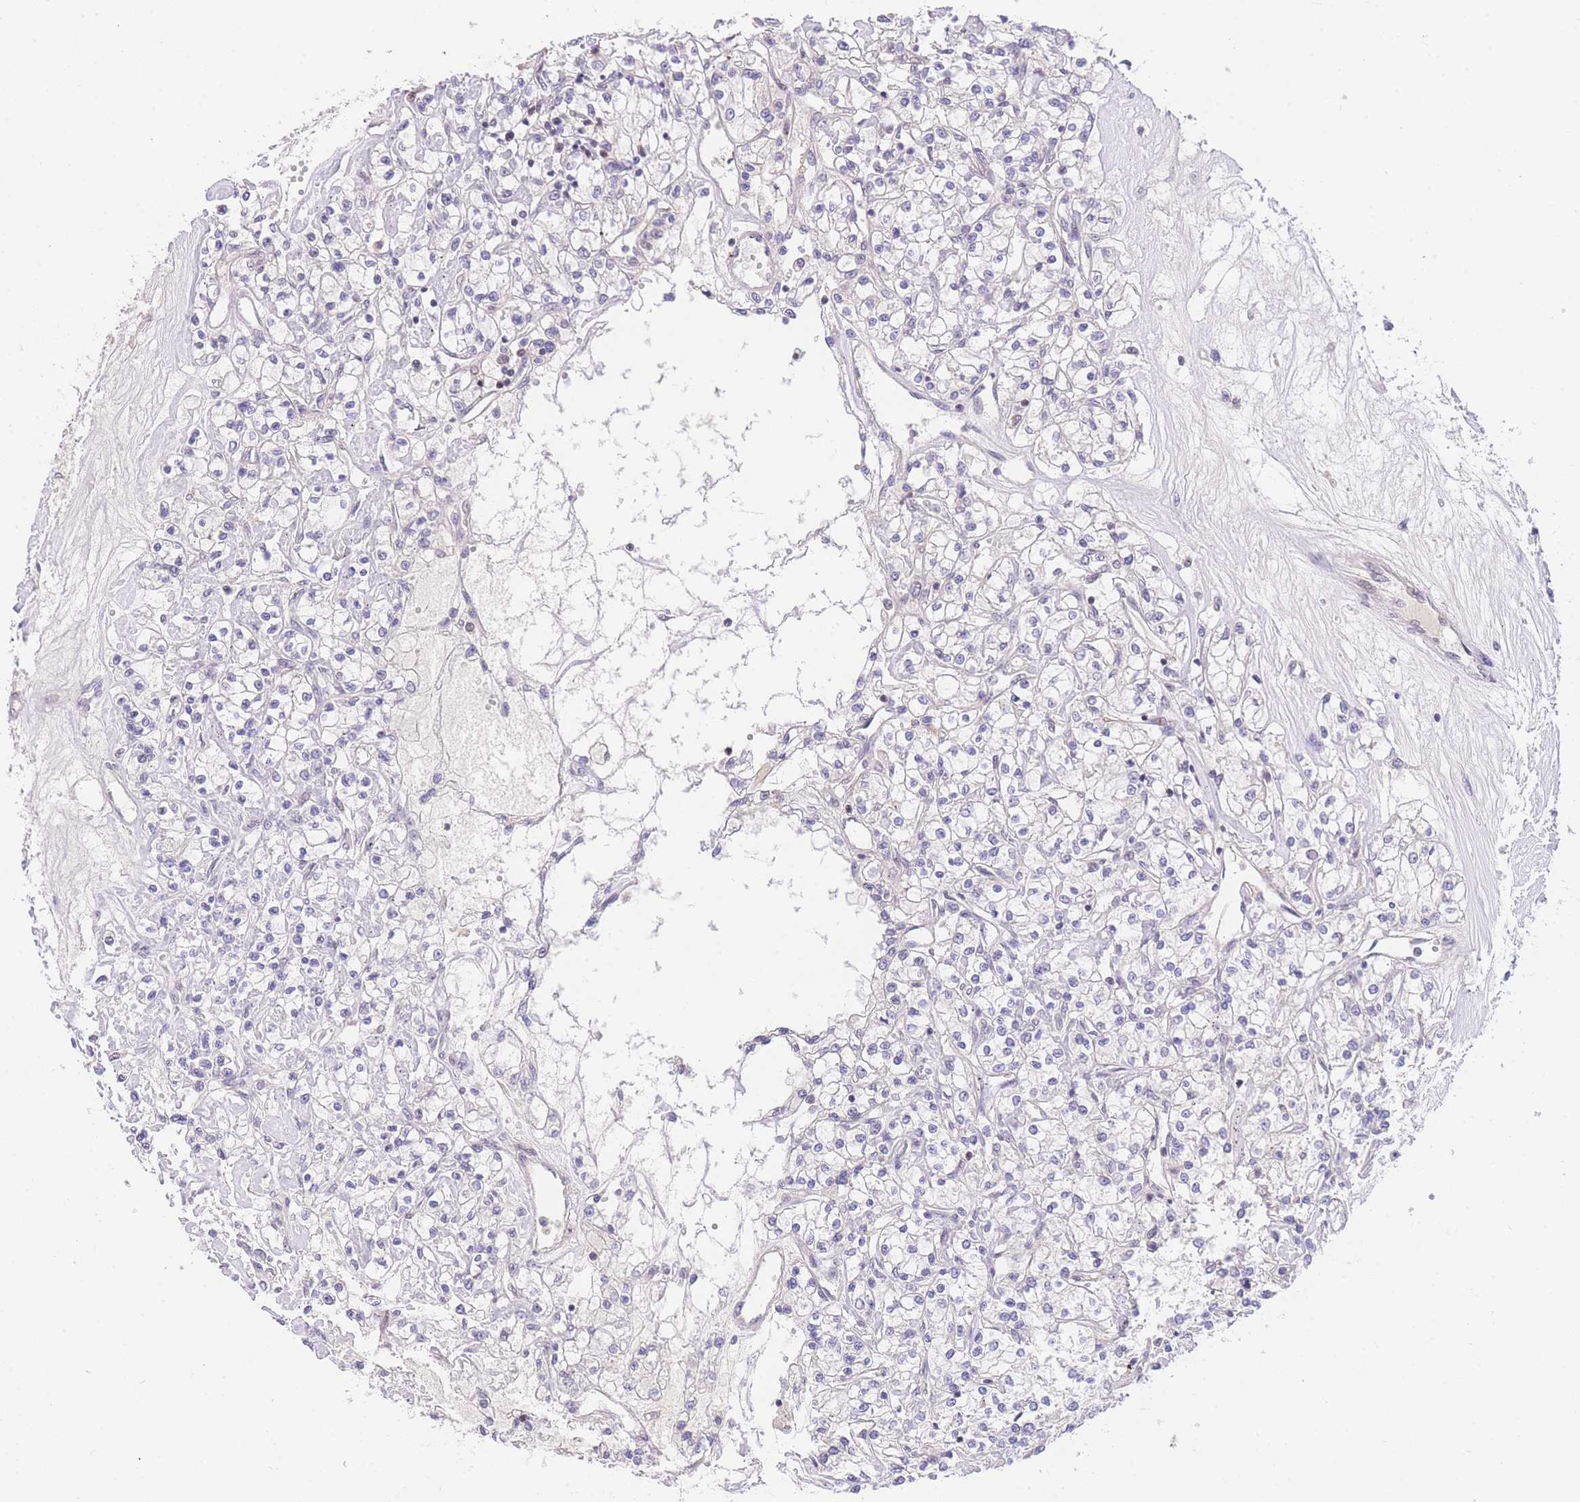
{"staining": {"intensity": "negative", "quantity": "none", "location": "none"}, "tissue": "renal cancer", "cell_type": "Tumor cells", "image_type": "cancer", "snomed": [{"axis": "morphology", "description": "Adenocarcinoma, NOS"}, {"axis": "topography", "description": "Kidney"}], "caption": "Immunohistochemistry (IHC) histopathology image of renal cancer (adenocarcinoma) stained for a protein (brown), which shows no expression in tumor cells.", "gene": "SLC35F2", "patient": {"sex": "female", "age": 59}}